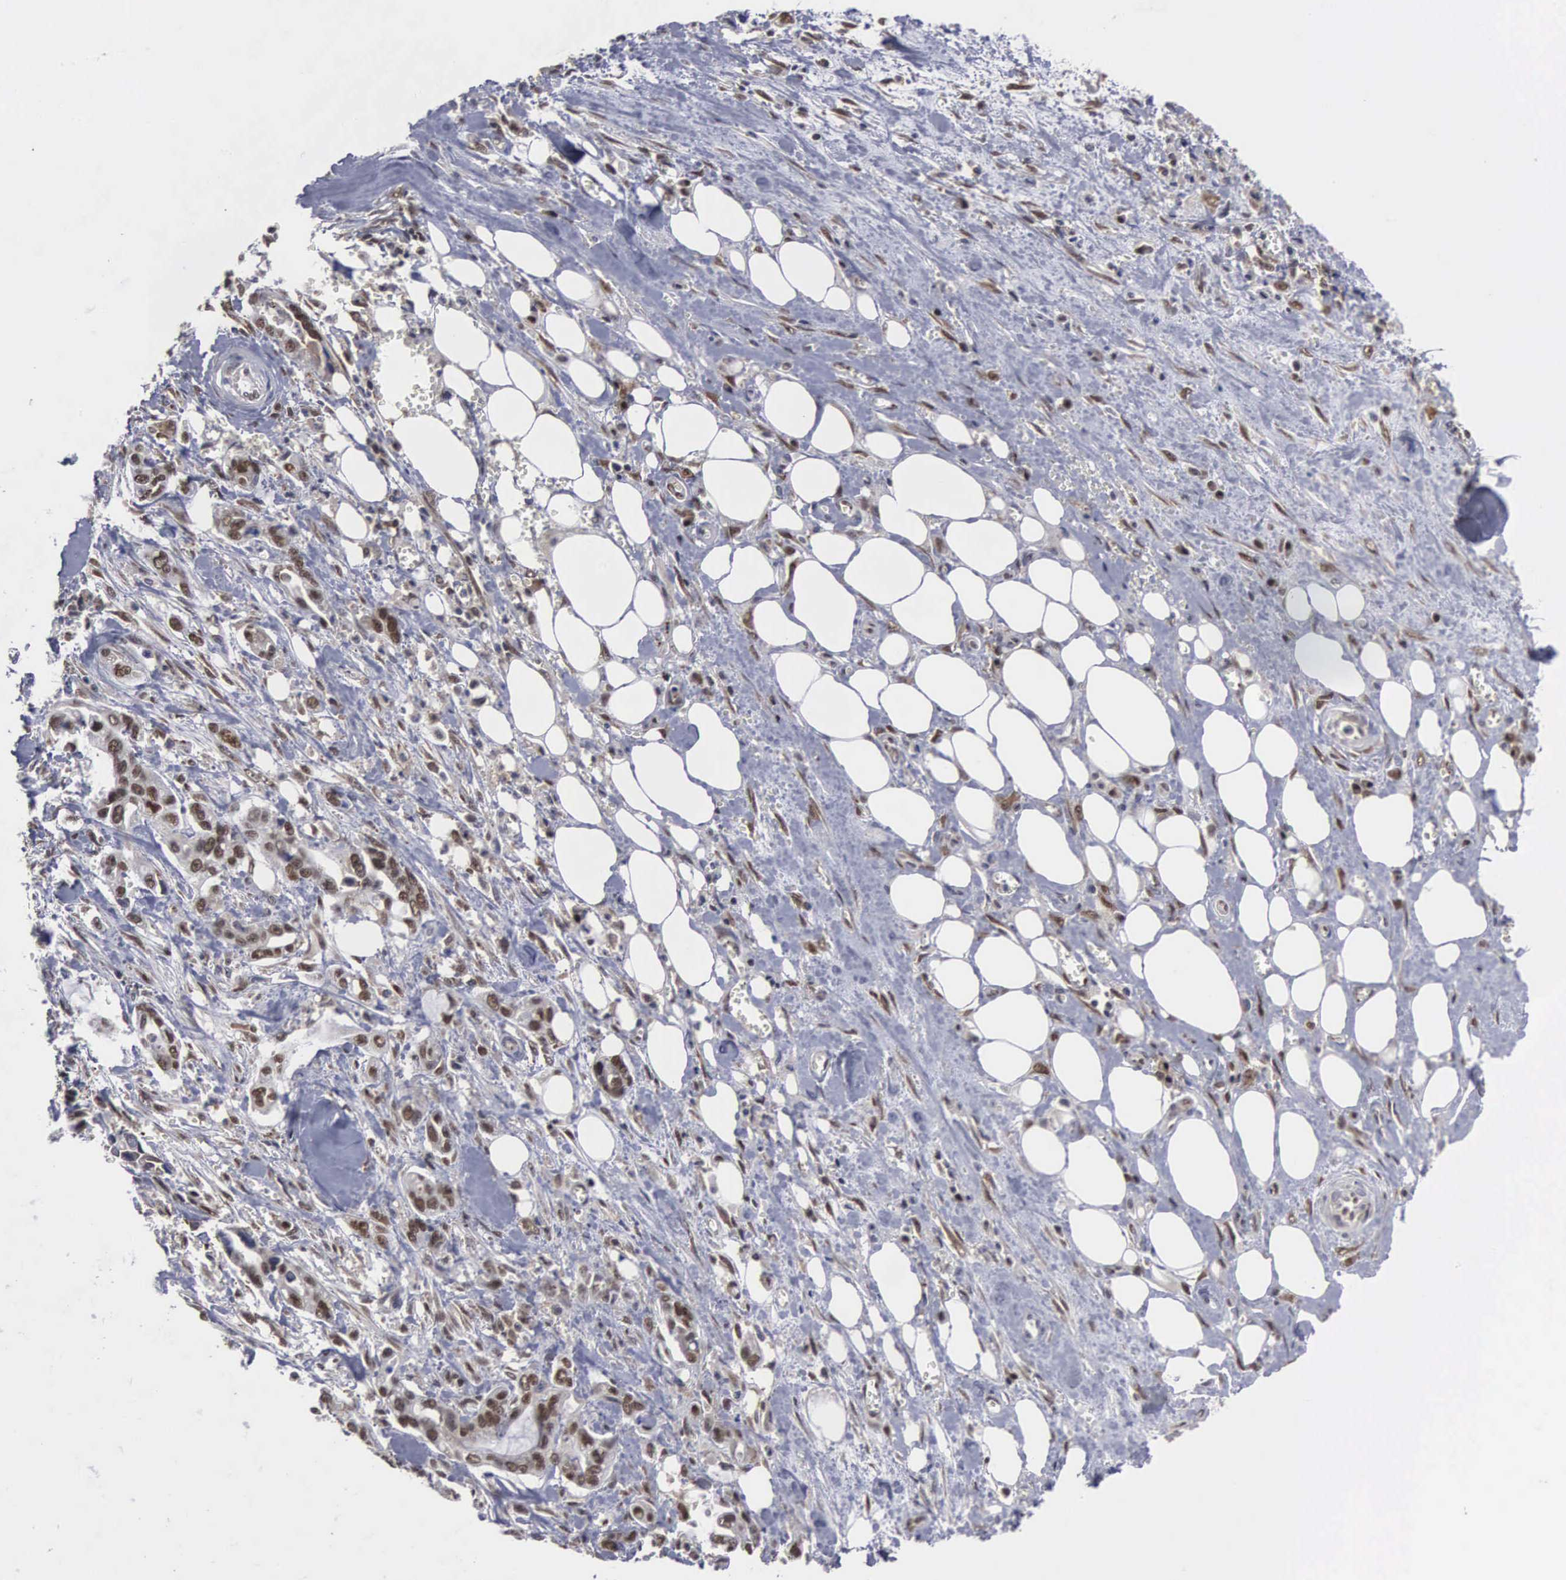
{"staining": {"intensity": "moderate", "quantity": ">75%", "location": "nuclear"}, "tissue": "pancreatic cancer", "cell_type": "Tumor cells", "image_type": "cancer", "snomed": [{"axis": "morphology", "description": "Adenocarcinoma, NOS"}, {"axis": "topography", "description": "Pancreas"}], "caption": "Tumor cells reveal medium levels of moderate nuclear expression in about >75% of cells in human pancreatic adenocarcinoma. Nuclei are stained in blue.", "gene": "TRMT5", "patient": {"sex": "male", "age": 69}}